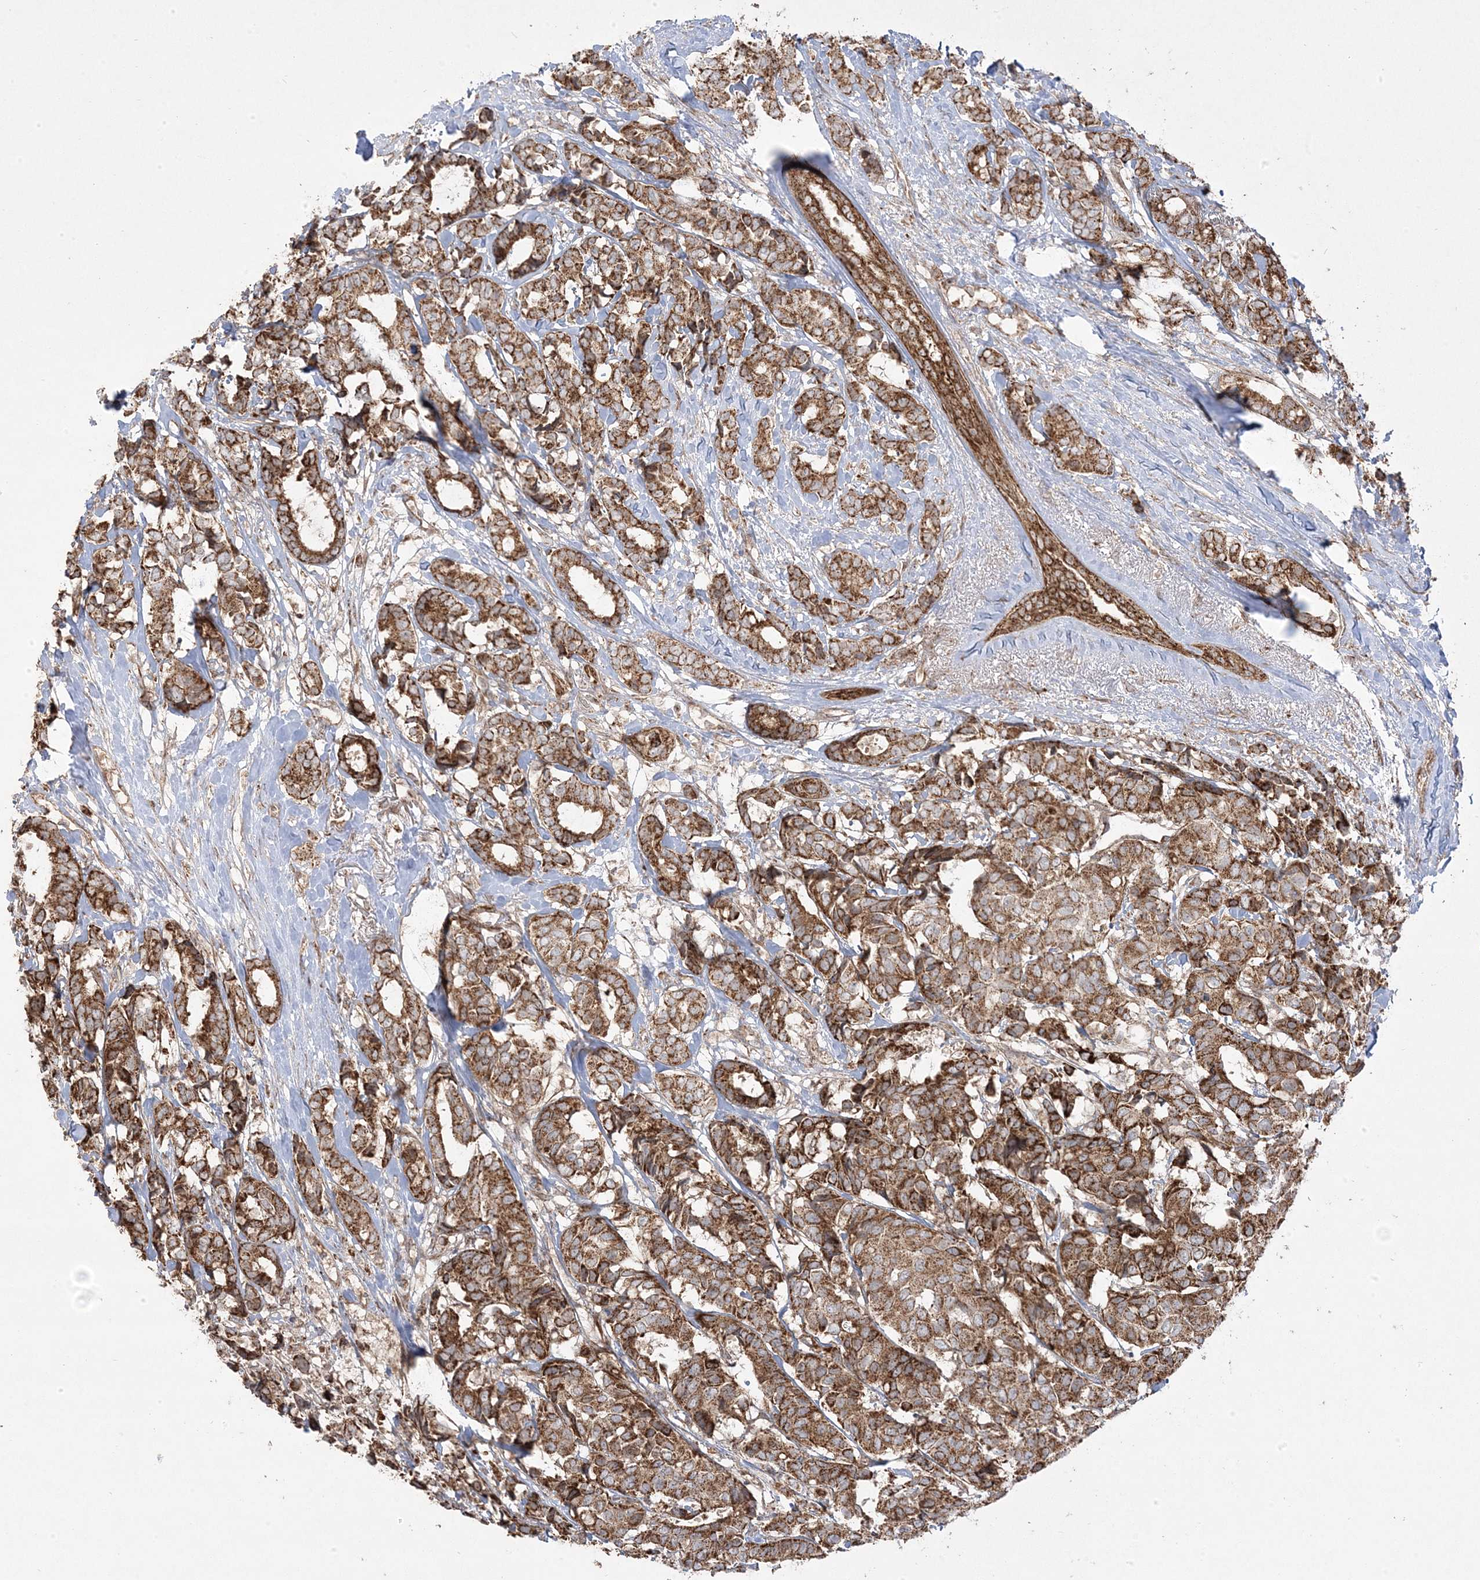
{"staining": {"intensity": "strong", "quantity": ">75%", "location": "cytoplasmic/membranous"}, "tissue": "breast cancer", "cell_type": "Tumor cells", "image_type": "cancer", "snomed": [{"axis": "morphology", "description": "Duct carcinoma"}, {"axis": "topography", "description": "Breast"}], "caption": "A brown stain shows strong cytoplasmic/membranous expression of a protein in invasive ductal carcinoma (breast) tumor cells.", "gene": "CLUAP1", "patient": {"sex": "female", "age": 87}}